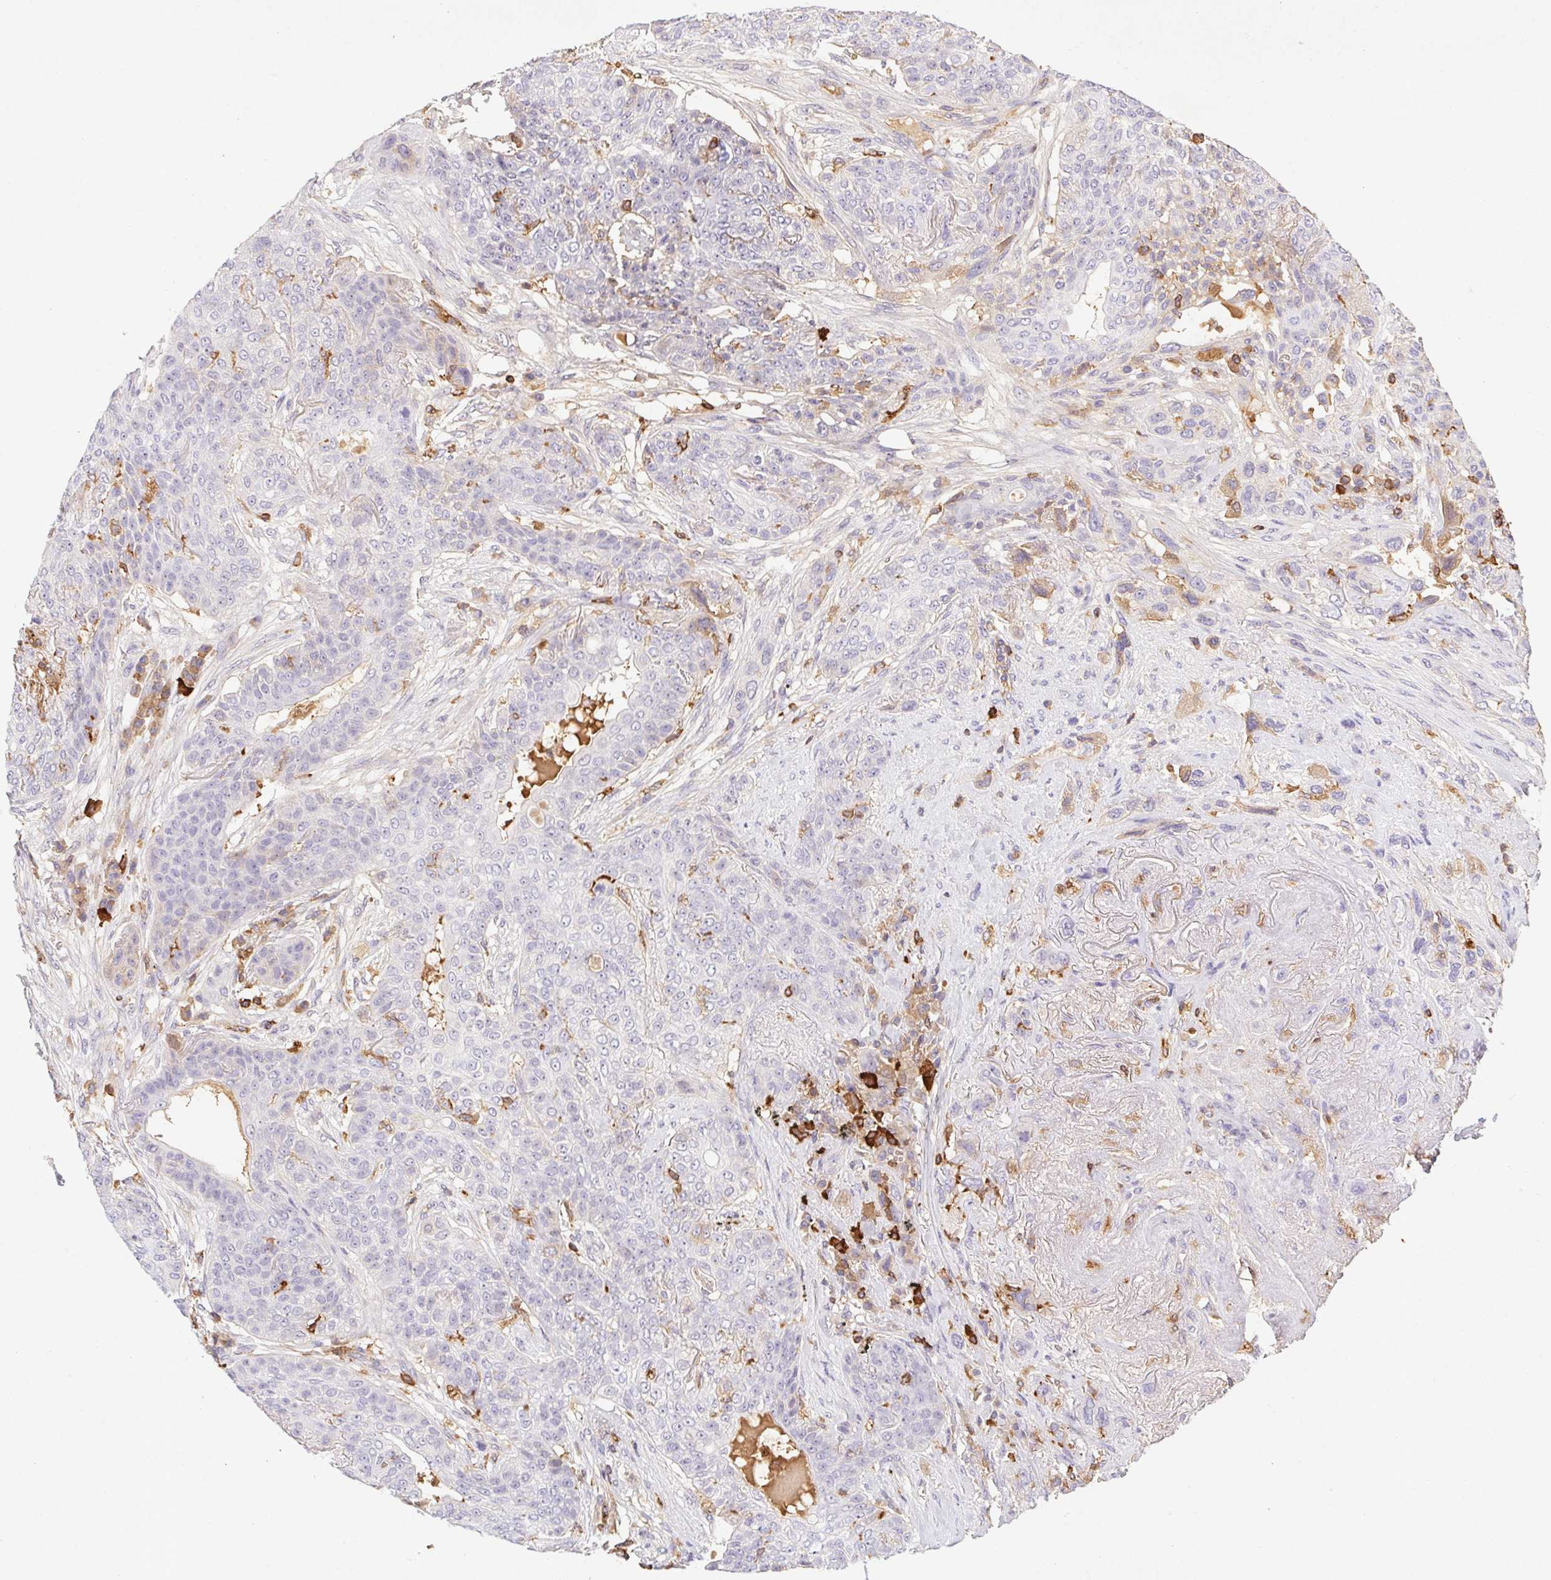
{"staining": {"intensity": "negative", "quantity": "none", "location": "none"}, "tissue": "lung cancer", "cell_type": "Tumor cells", "image_type": "cancer", "snomed": [{"axis": "morphology", "description": "Squamous cell carcinoma, NOS"}, {"axis": "topography", "description": "Lung"}], "caption": "Tumor cells show no significant protein expression in squamous cell carcinoma (lung).", "gene": "APBB1IP", "patient": {"sex": "female", "age": 70}}